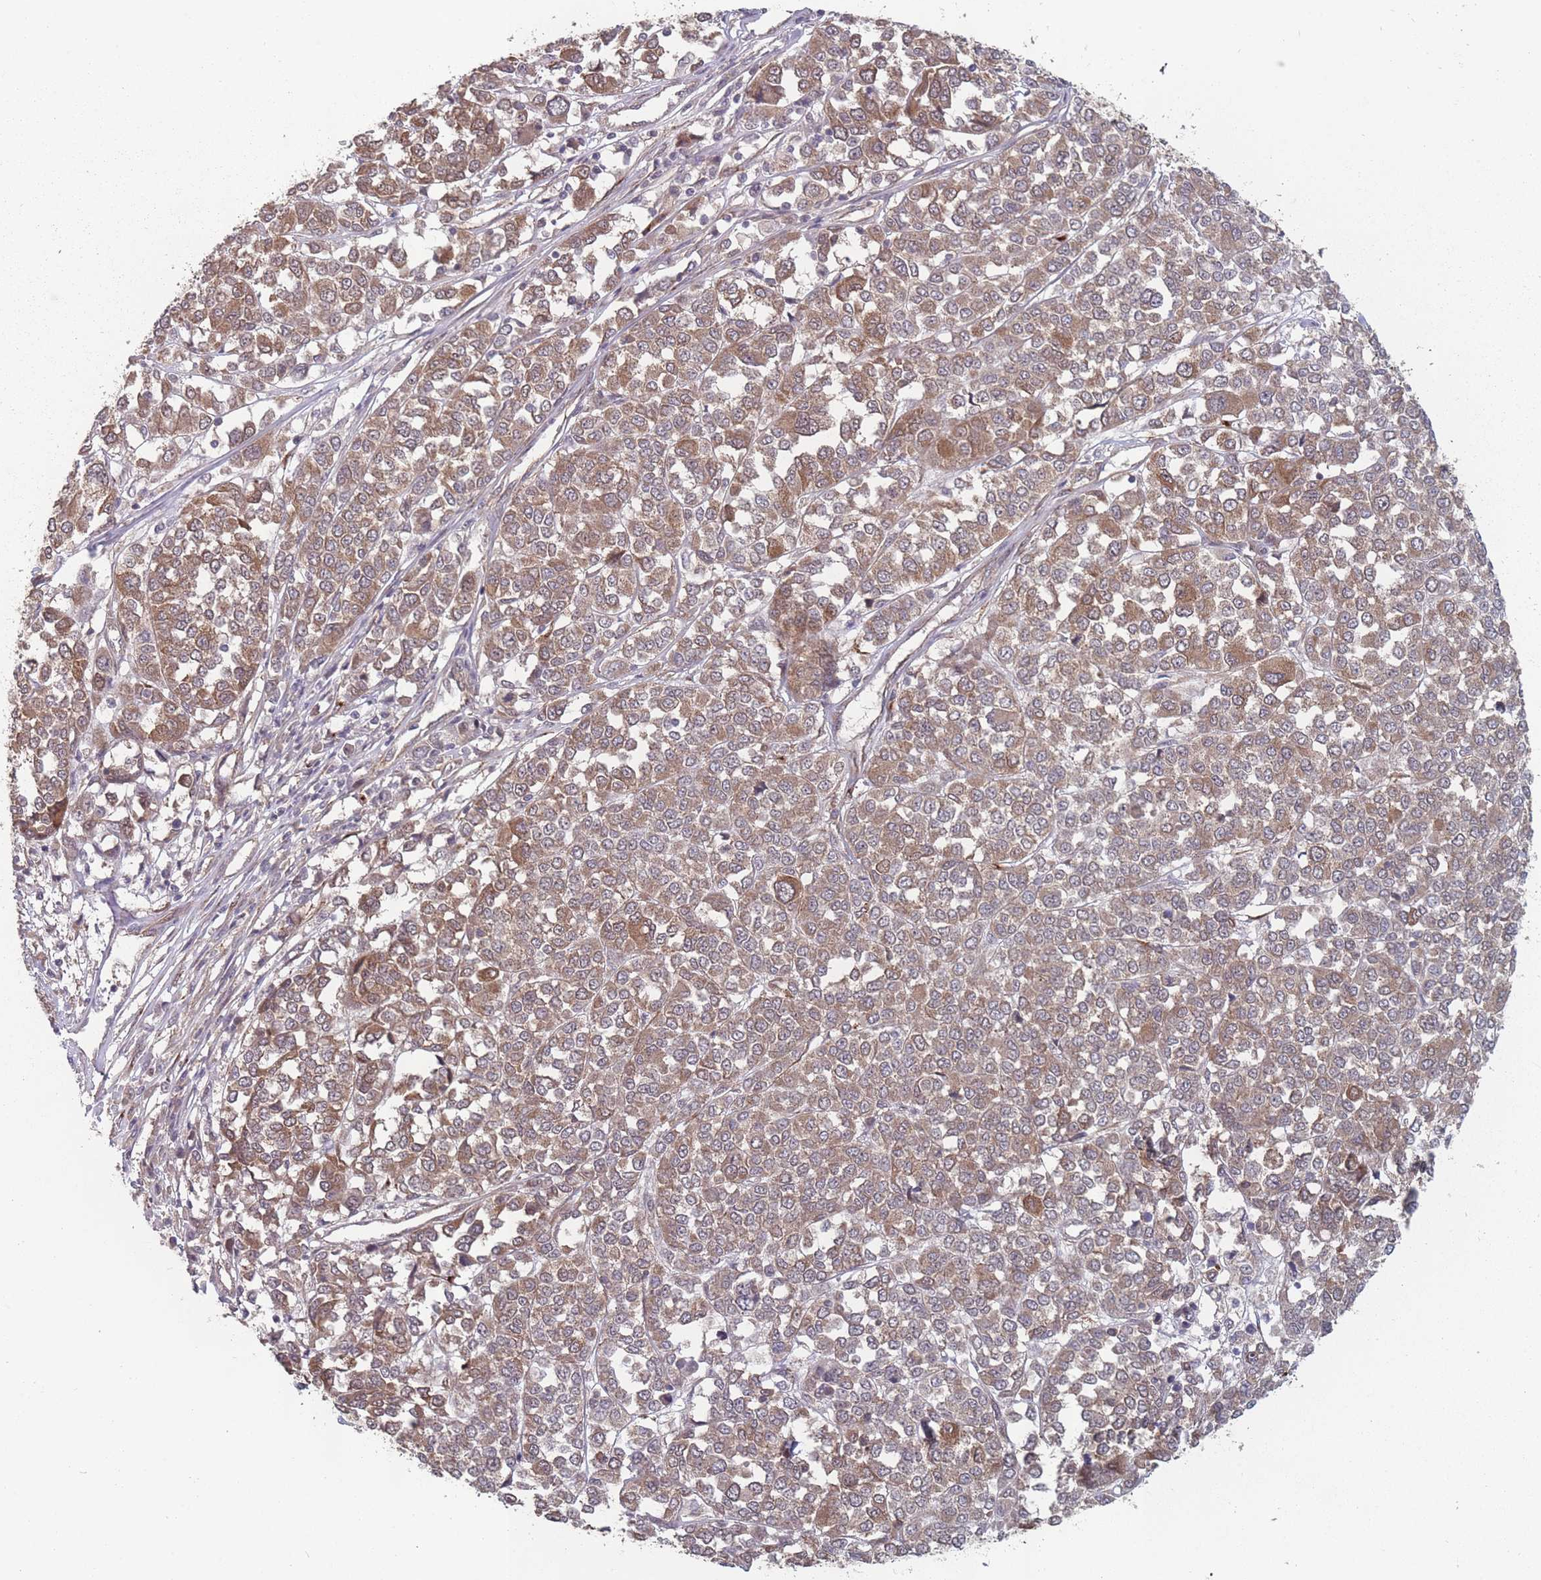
{"staining": {"intensity": "moderate", "quantity": ">75%", "location": "cytoplasmic/membranous"}, "tissue": "melanoma", "cell_type": "Tumor cells", "image_type": "cancer", "snomed": [{"axis": "morphology", "description": "Malignant melanoma, Metastatic site"}, {"axis": "topography", "description": "Lymph node"}], "caption": "Protein staining demonstrates moderate cytoplasmic/membranous positivity in approximately >75% of tumor cells in malignant melanoma (metastatic site).", "gene": "CNTRL", "patient": {"sex": "male", "age": 44}}